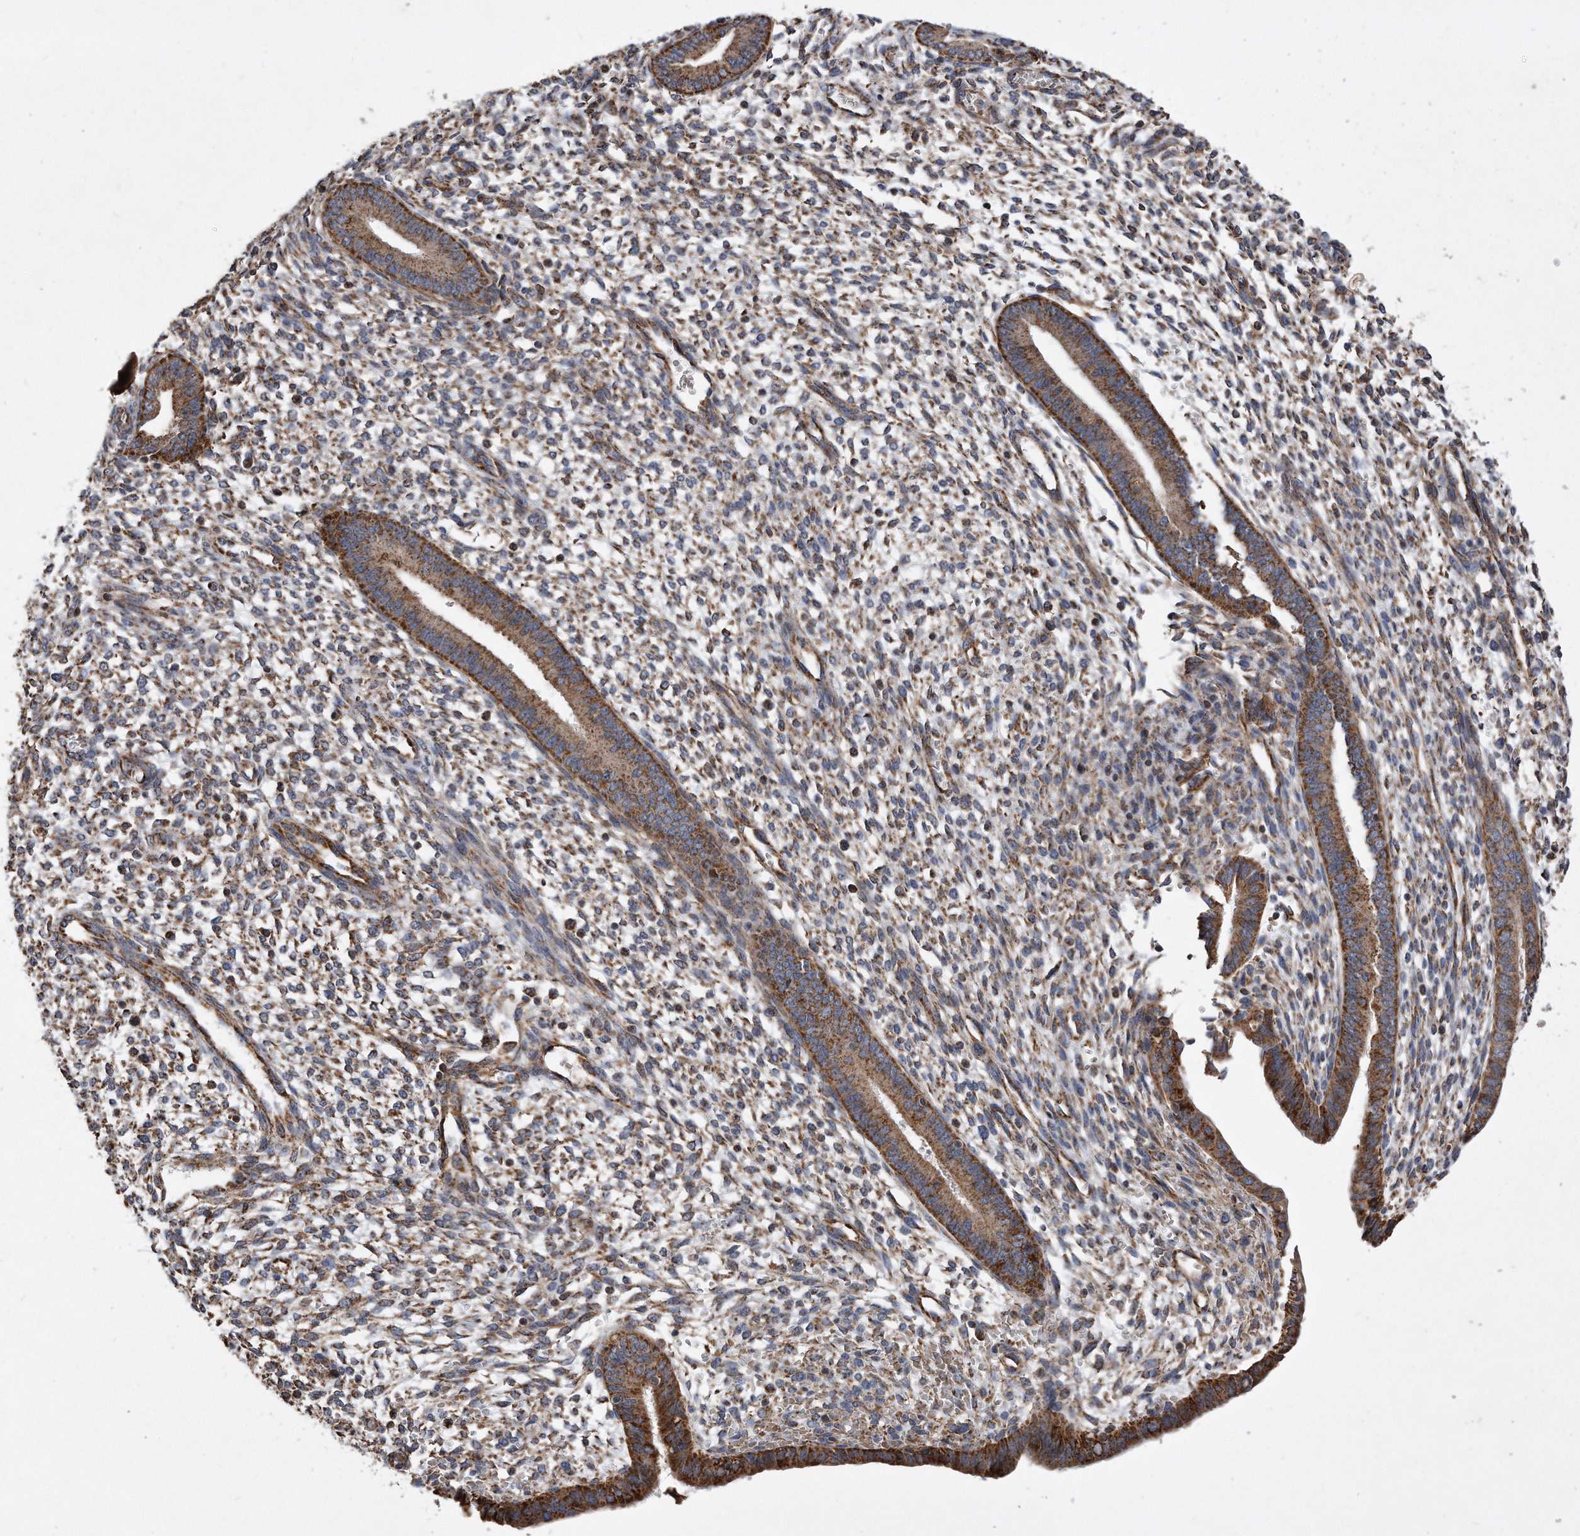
{"staining": {"intensity": "moderate", "quantity": "25%-75%", "location": "cytoplasmic/membranous"}, "tissue": "endometrium", "cell_type": "Cells in endometrial stroma", "image_type": "normal", "snomed": [{"axis": "morphology", "description": "Normal tissue, NOS"}, {"axis": "topography", "description": "Endometrium"}], "caption": "Immunohistochemical staining of unremarkable human endometrium exhibits medium levels of moderate cytoplasmic/membranous staining in about 25%-75% of cells in endometrial stroma. (brown staining indicates protein expression, while blue staining denotes nuclei).", "gene": "PPP5C", "patient": {"sex": "female", "age": 46}}